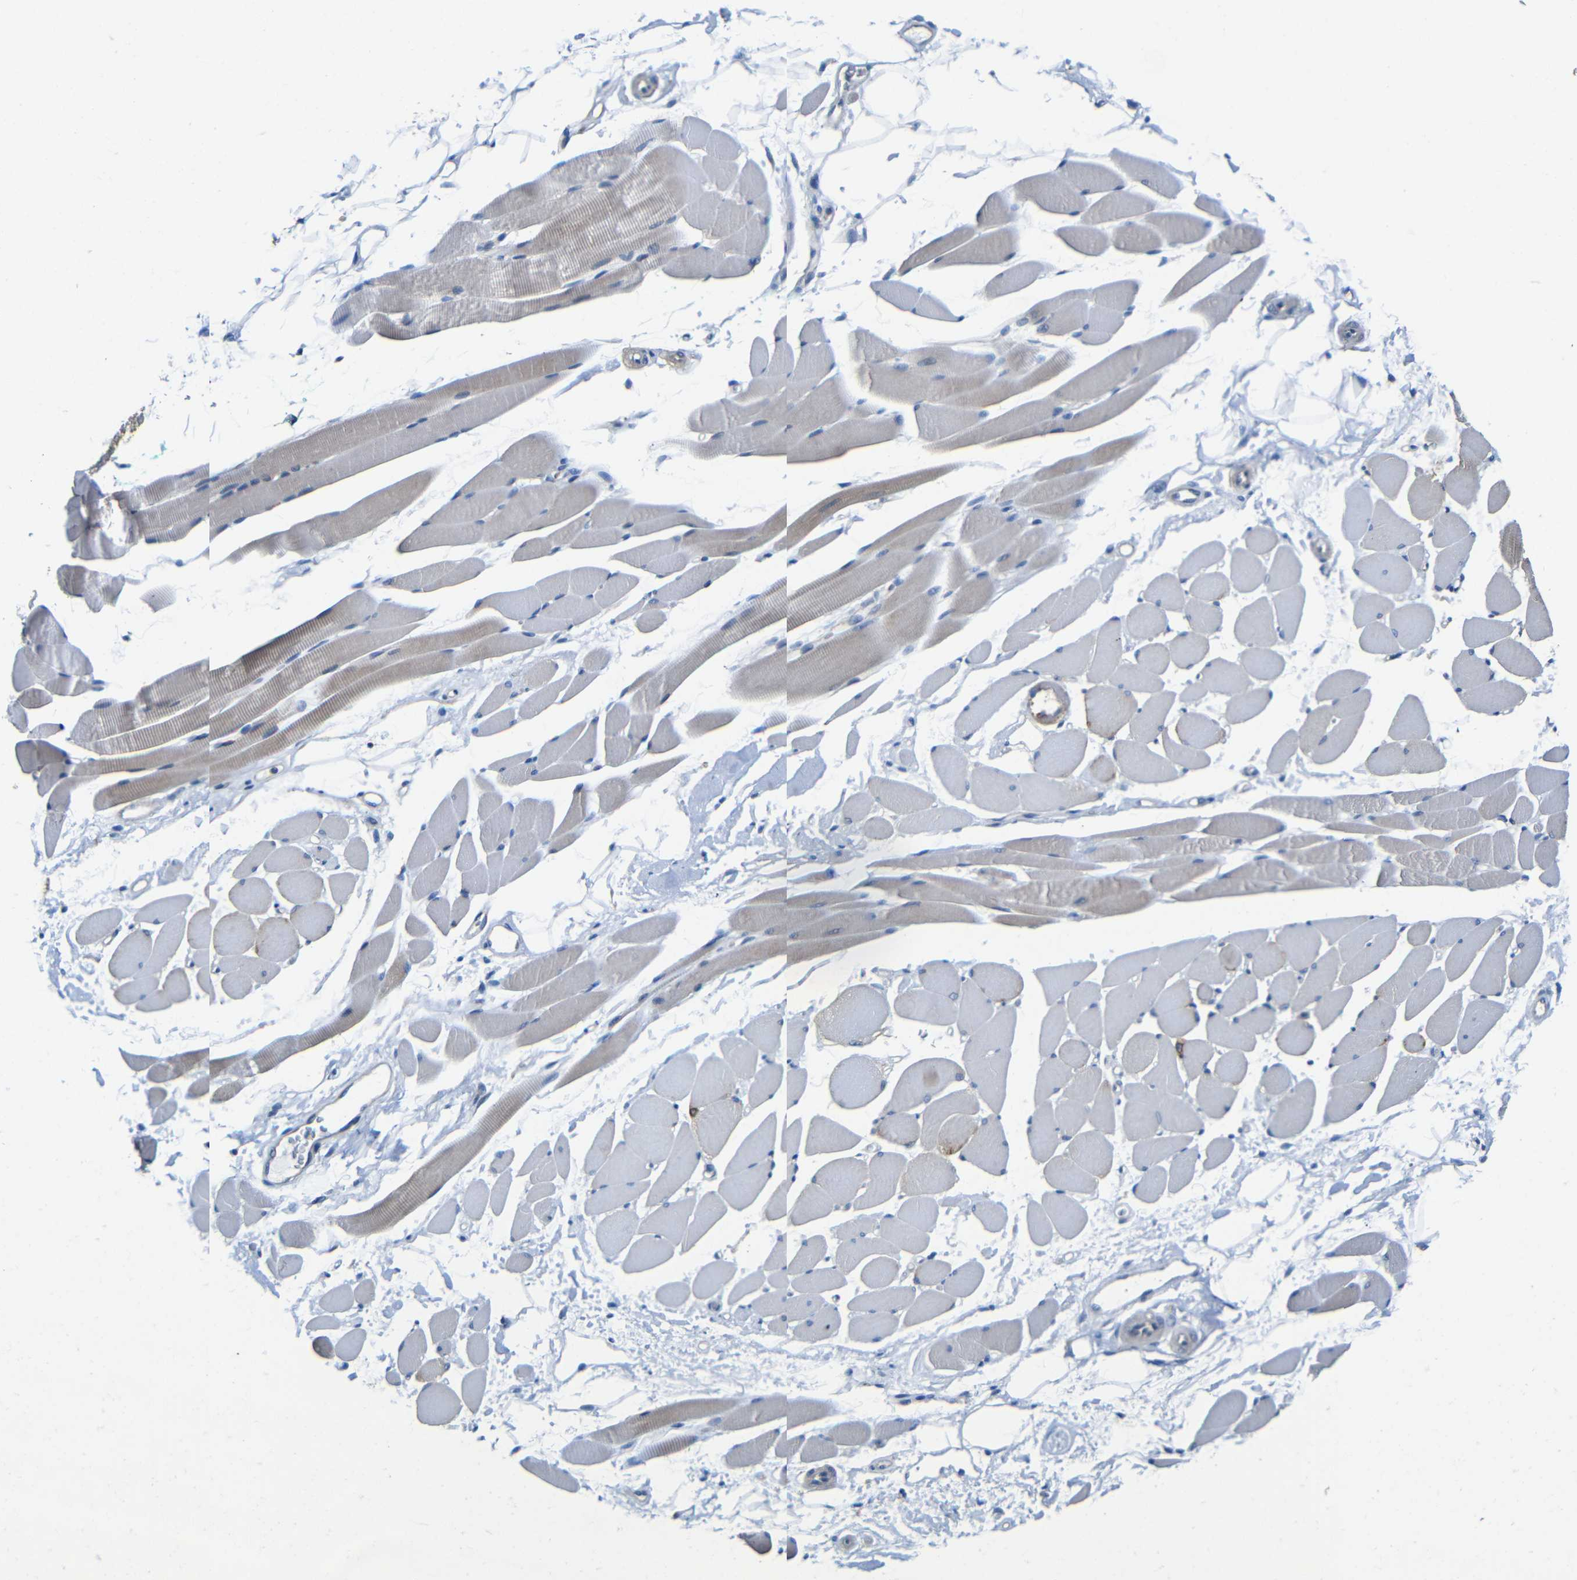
{"staining": {"intensity": "moderate", "quantity": "25%-75%", "location": "cytoplasmic/membranous"}, "tissue": "skeletal muscle", "cell_type": "Myocytes", "image_type": "normal", "snomed": [{"axis": "morphology", "description": "Normal tissue, NOS"}, {"axis": "topography", "description": "Skeletal muscle"}, {"axis": "topography", "description": "Peripheral nerve tissue"}], "caption": "Immunohistochemistry (IHC) staining of normal skeletal muscle, which exhibits medium levels of moderate cytoplasmic/membranous expression in about 25%-75% of myocytes indicating moderate cytoplasmic/membranous protein expression. The staining was performed using DAB (3,3'-diaminobenzidine) (brown) for protein detection and nuclei were counterstained in hematoxylin (blue).", "gene": "ZNF90", "patient": {"sex": "female", "age": 84}}